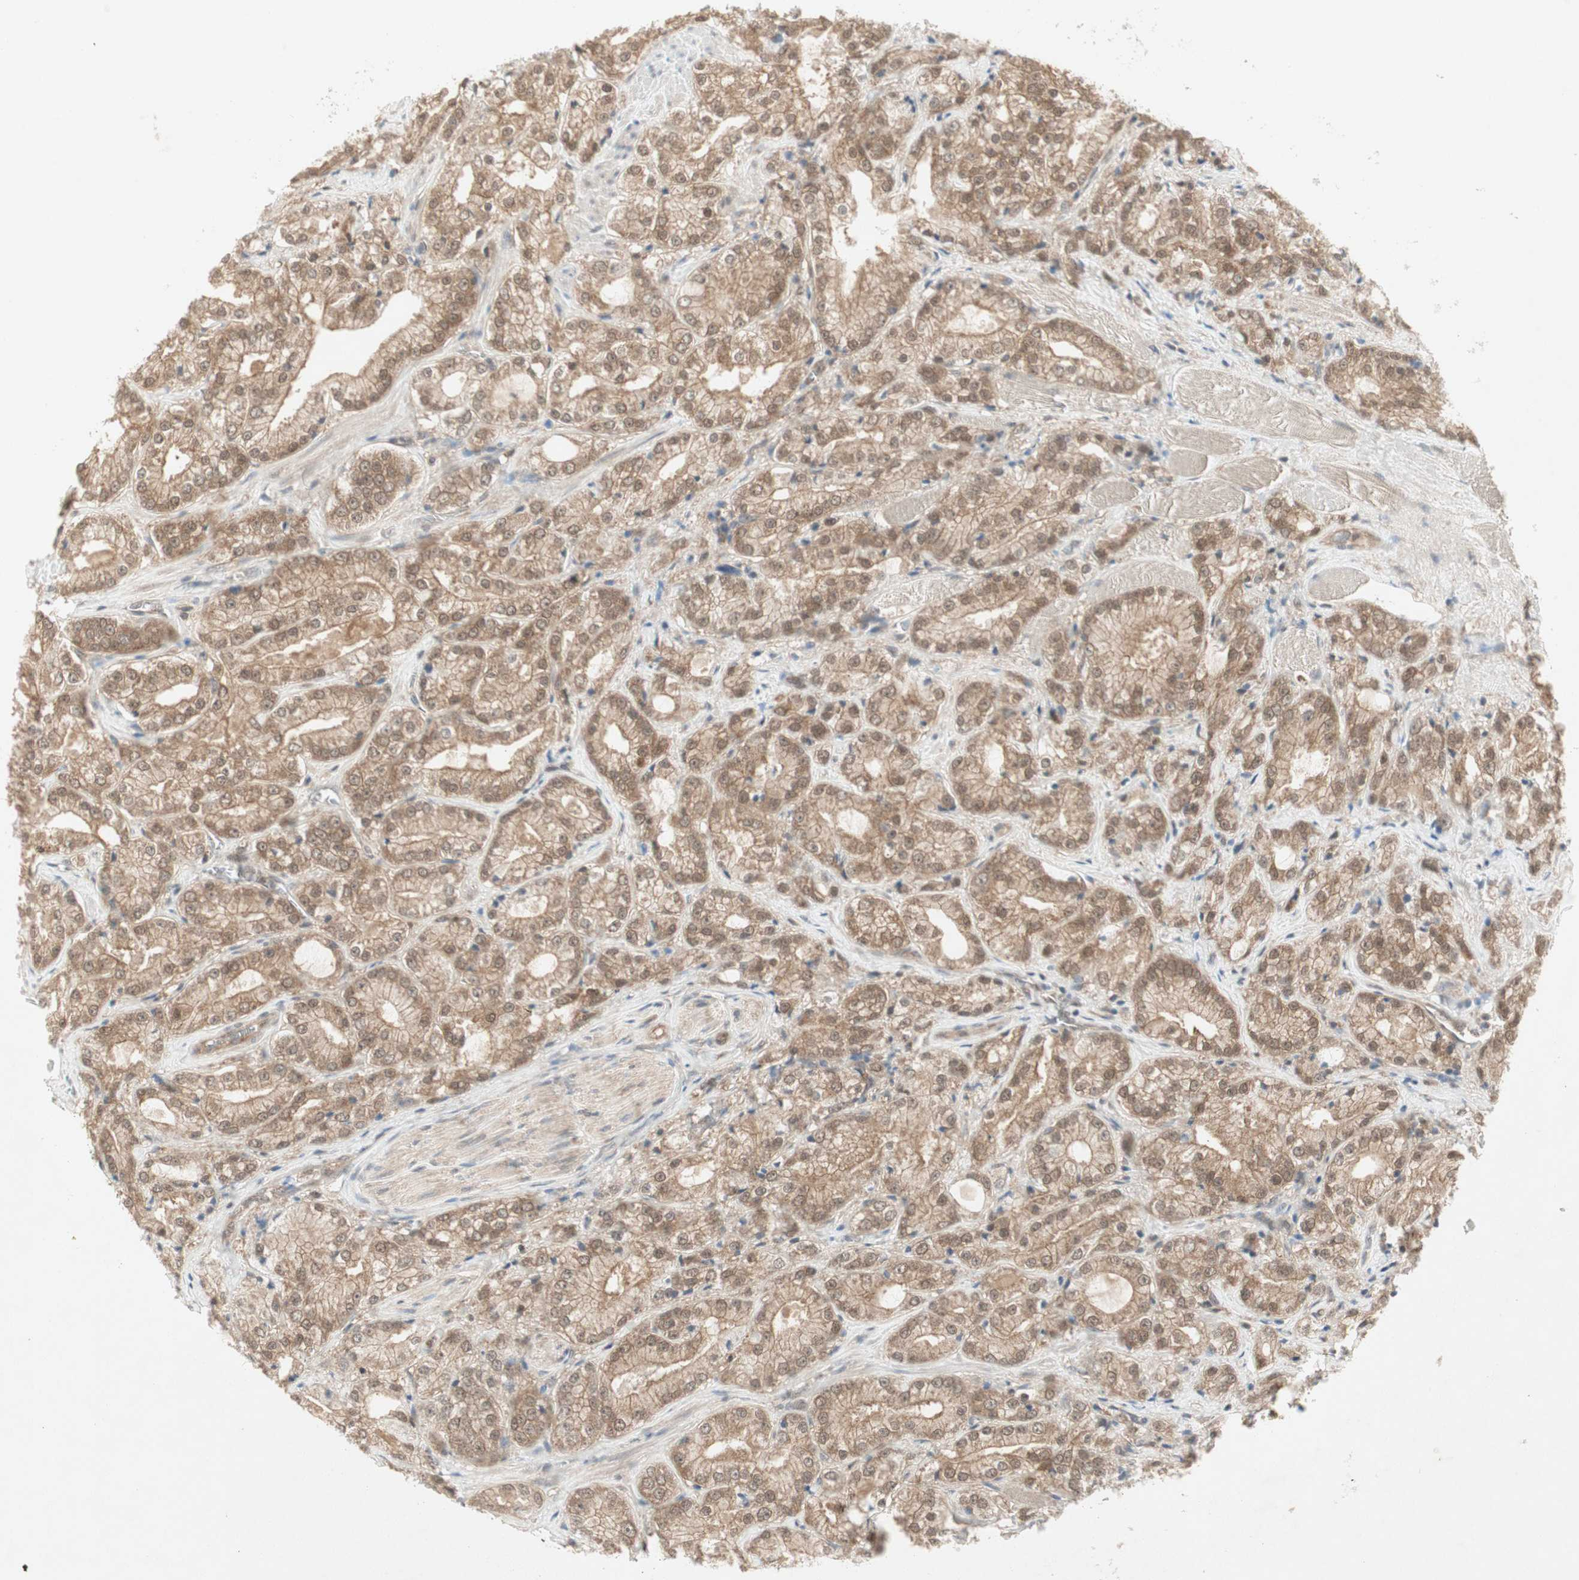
{"staining": {"intensity": "moderate", "quantity": ">75%", "location": "cytoplasmic/membranous"}, "tissue": "prostate cancer", "cell_type": "Tumor cells", "image_type": "cancer", "snomed": [{"axis": "morphology", "description": "Adenocarcinoma, High grade"}, {"axis": "topography", "description": "Prostate"}], "caption": "DAB immunohistochemical staining of adenocarcinoma (high-grade) (prostate) shows moderate cytoplasmic/membranous protein positivity in about >75% of tumor cells.", "gene": "PTPA", "patient": {"sex": "male", "age": 73}}